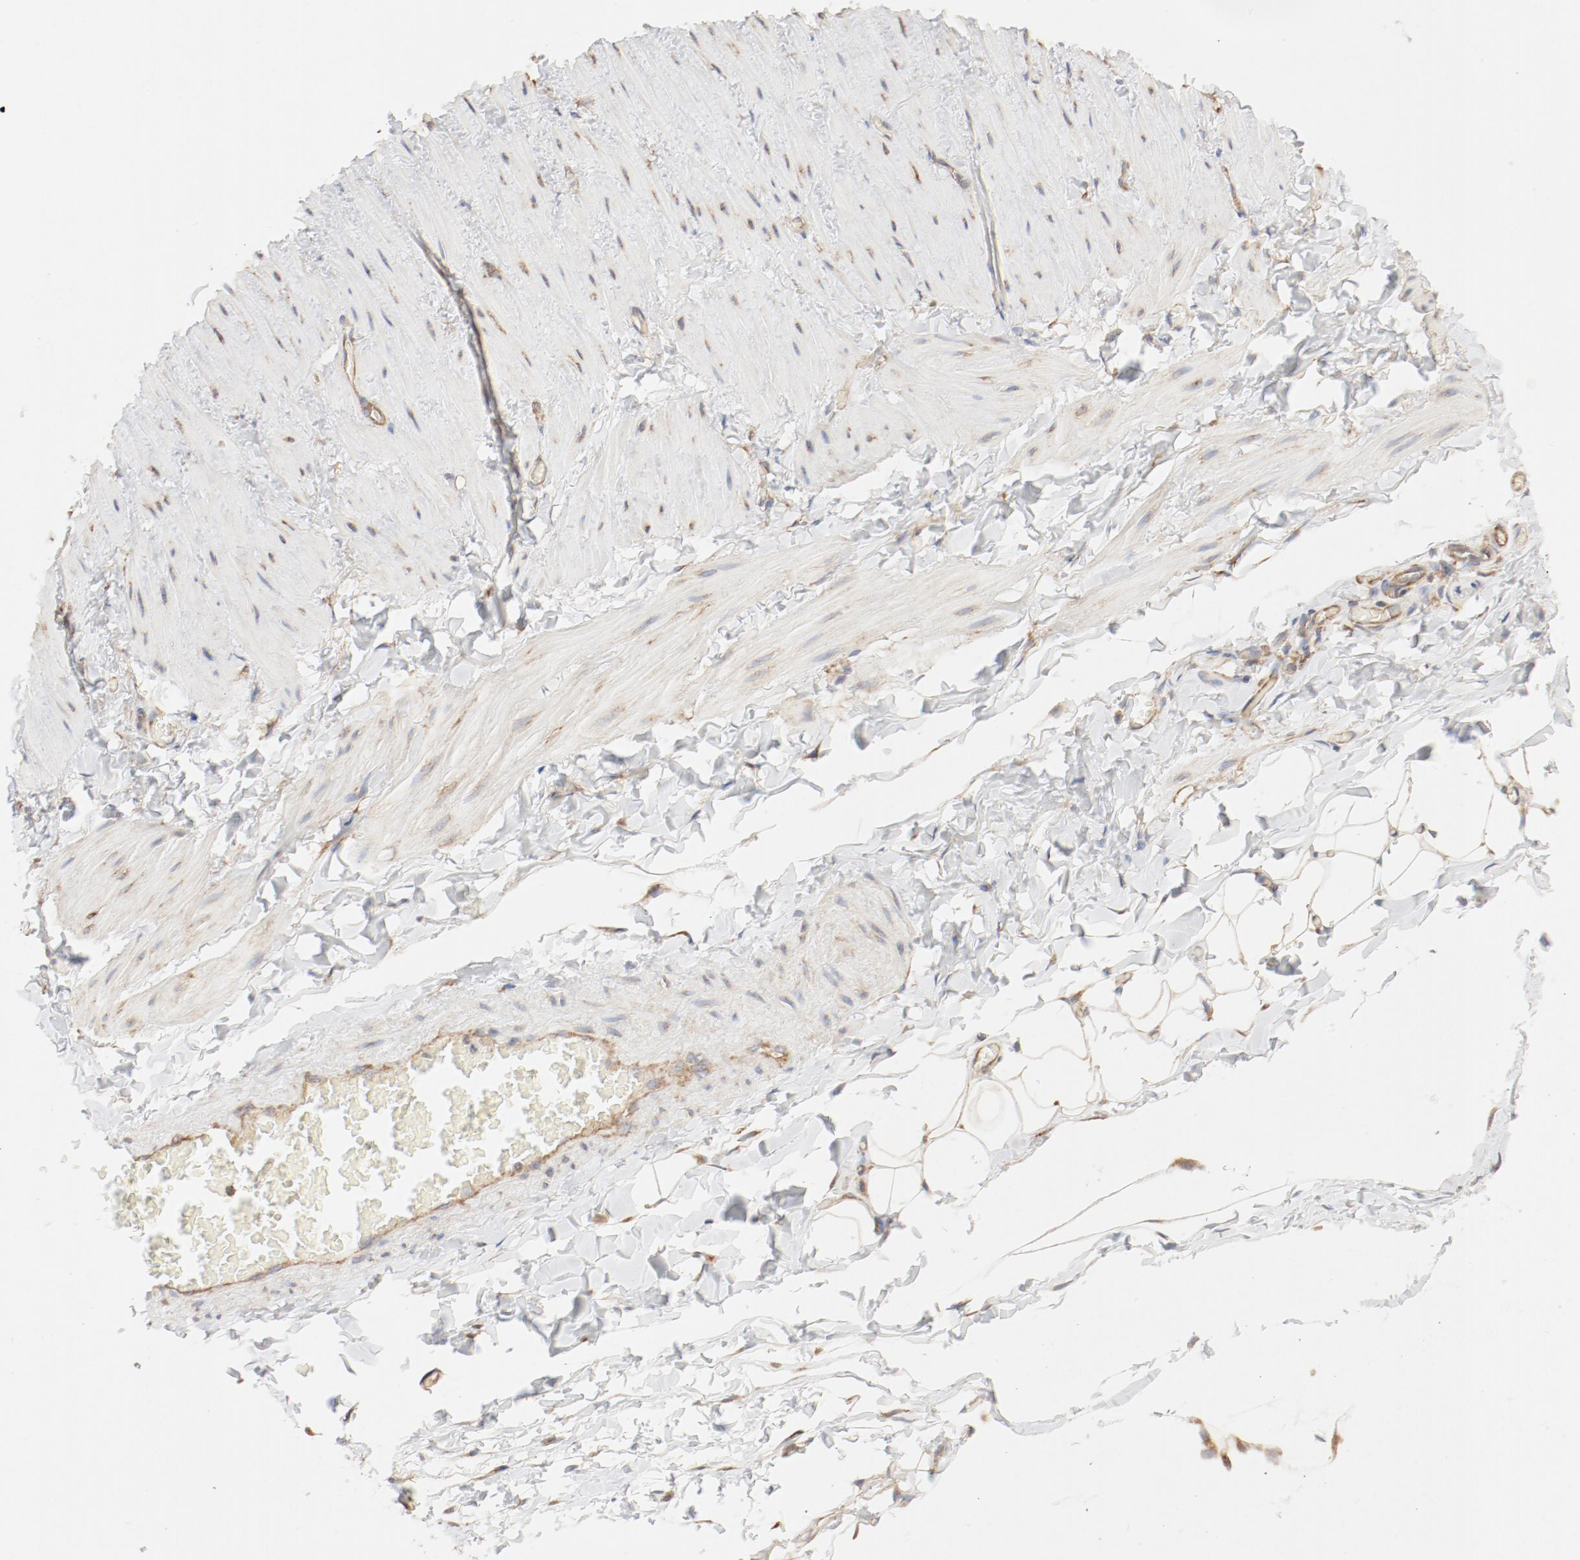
{"staining": {"intensity": "moderate", "quantity": ">75%", "location": "cytoplasmic/membranous"}, "tissue": "adipose tissue", "cell_type": "Adipocytes", "image_type": "normal", "snomed": [{"axis": "morphology", "description": "Normal tissue, NOS"}, {"axis": "topography", "description": "Soft tissue"}], "caption": "Benign adipose tissue shows moderate cytoplasmic/membranous staining in about >75% of adipocytes, visualized by immunohistochemistry.", "gene": "RPS6", "patient": {"sex": "male", "age": 26}}